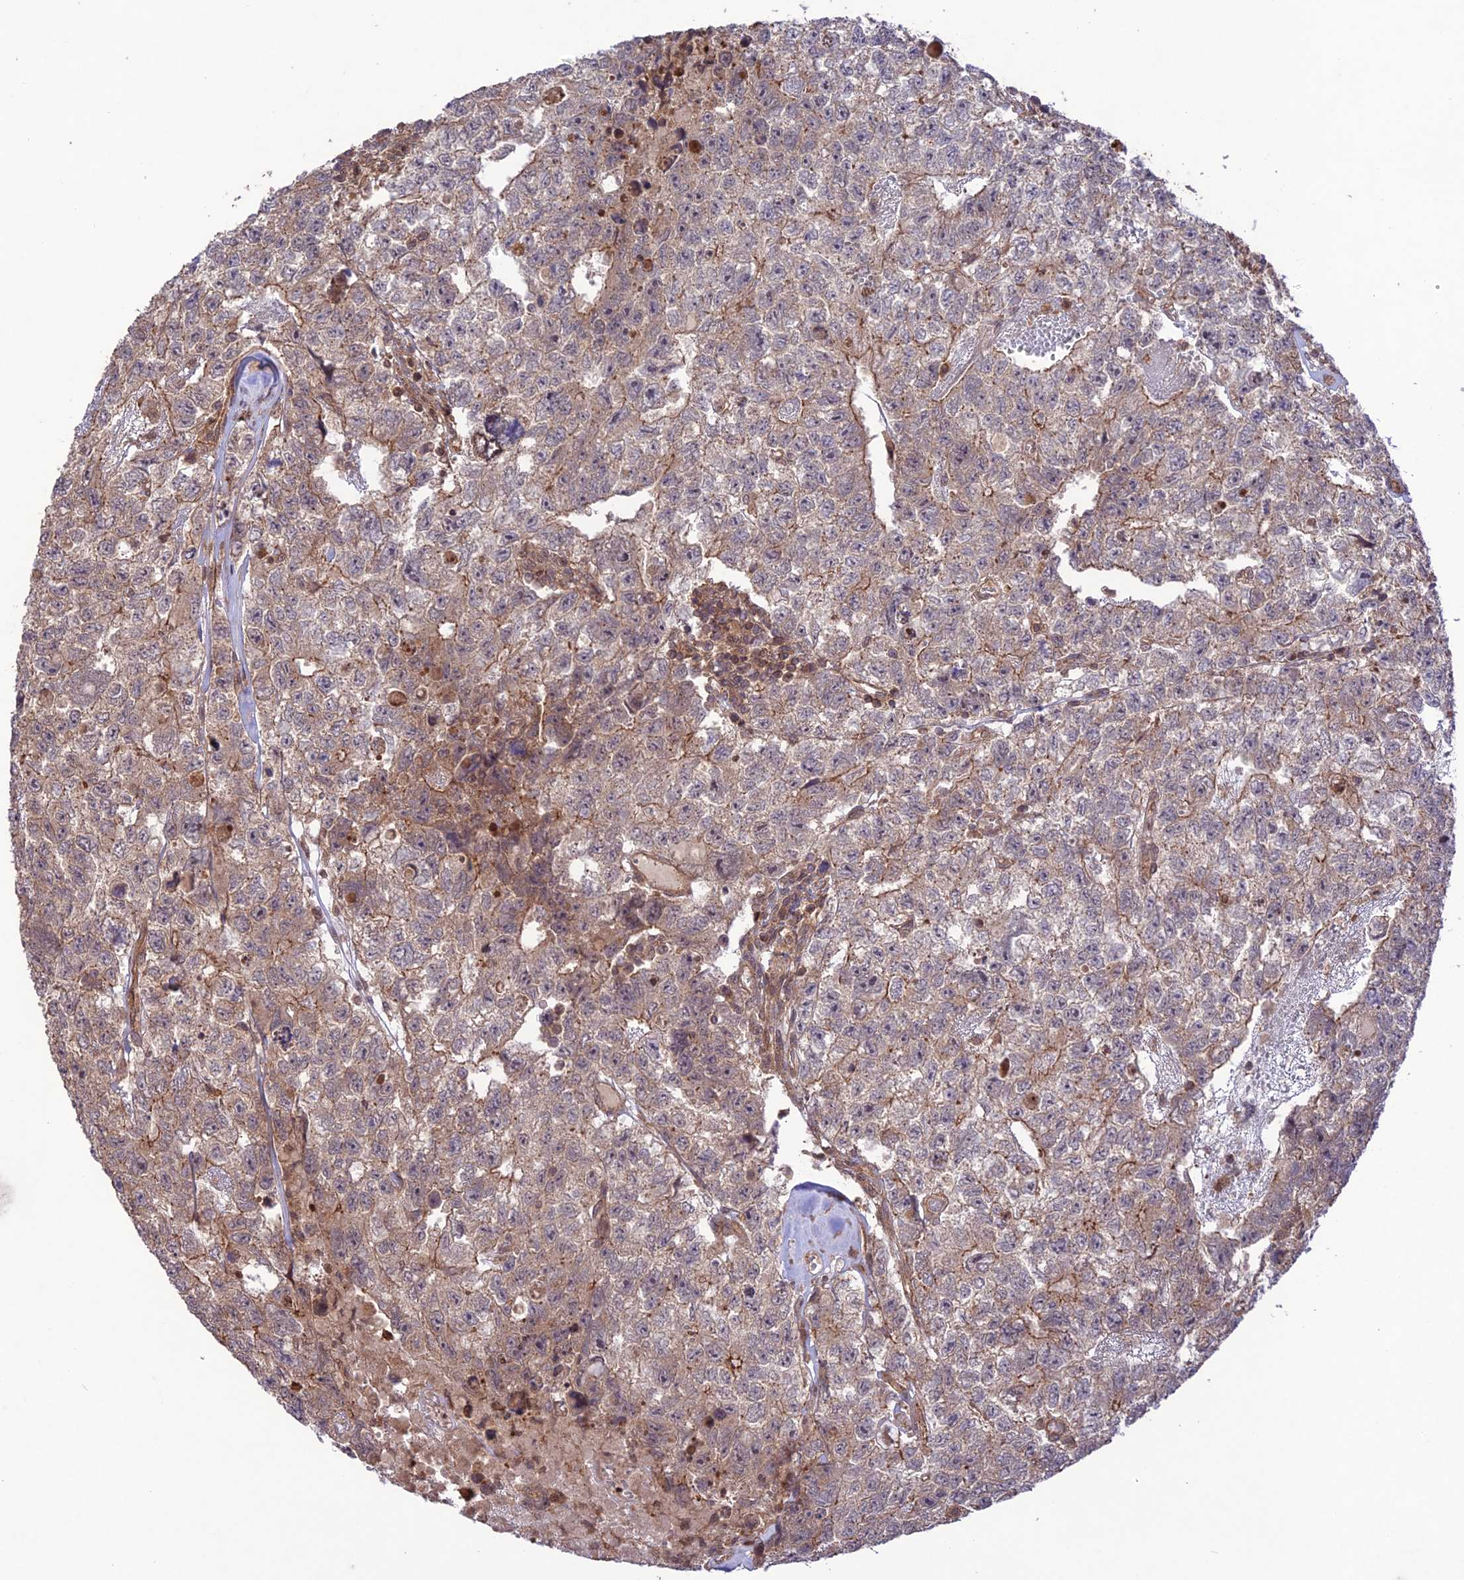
{"staining": {"intensity": "weak", "quantity": ">75%", "location": "cytoplasmic/membranous"}, "tissue": "testis cancer", "cell_type": "Tumor cells", "image_type": "cancer", "snomed": [{"axis": "morphology", "description": "Carcinoma, Embryonal, NOS"}, {"axis": "topography", "description": "Testis"}], "caption": "Human testis embryonal carcinoma stained for a protein (brown) displays weak cytoplasmic/membranous positive expression in about >75% of tumor cells.", "gene": "FCHSD1", "patient": {"sex": "male", "age": 26}}